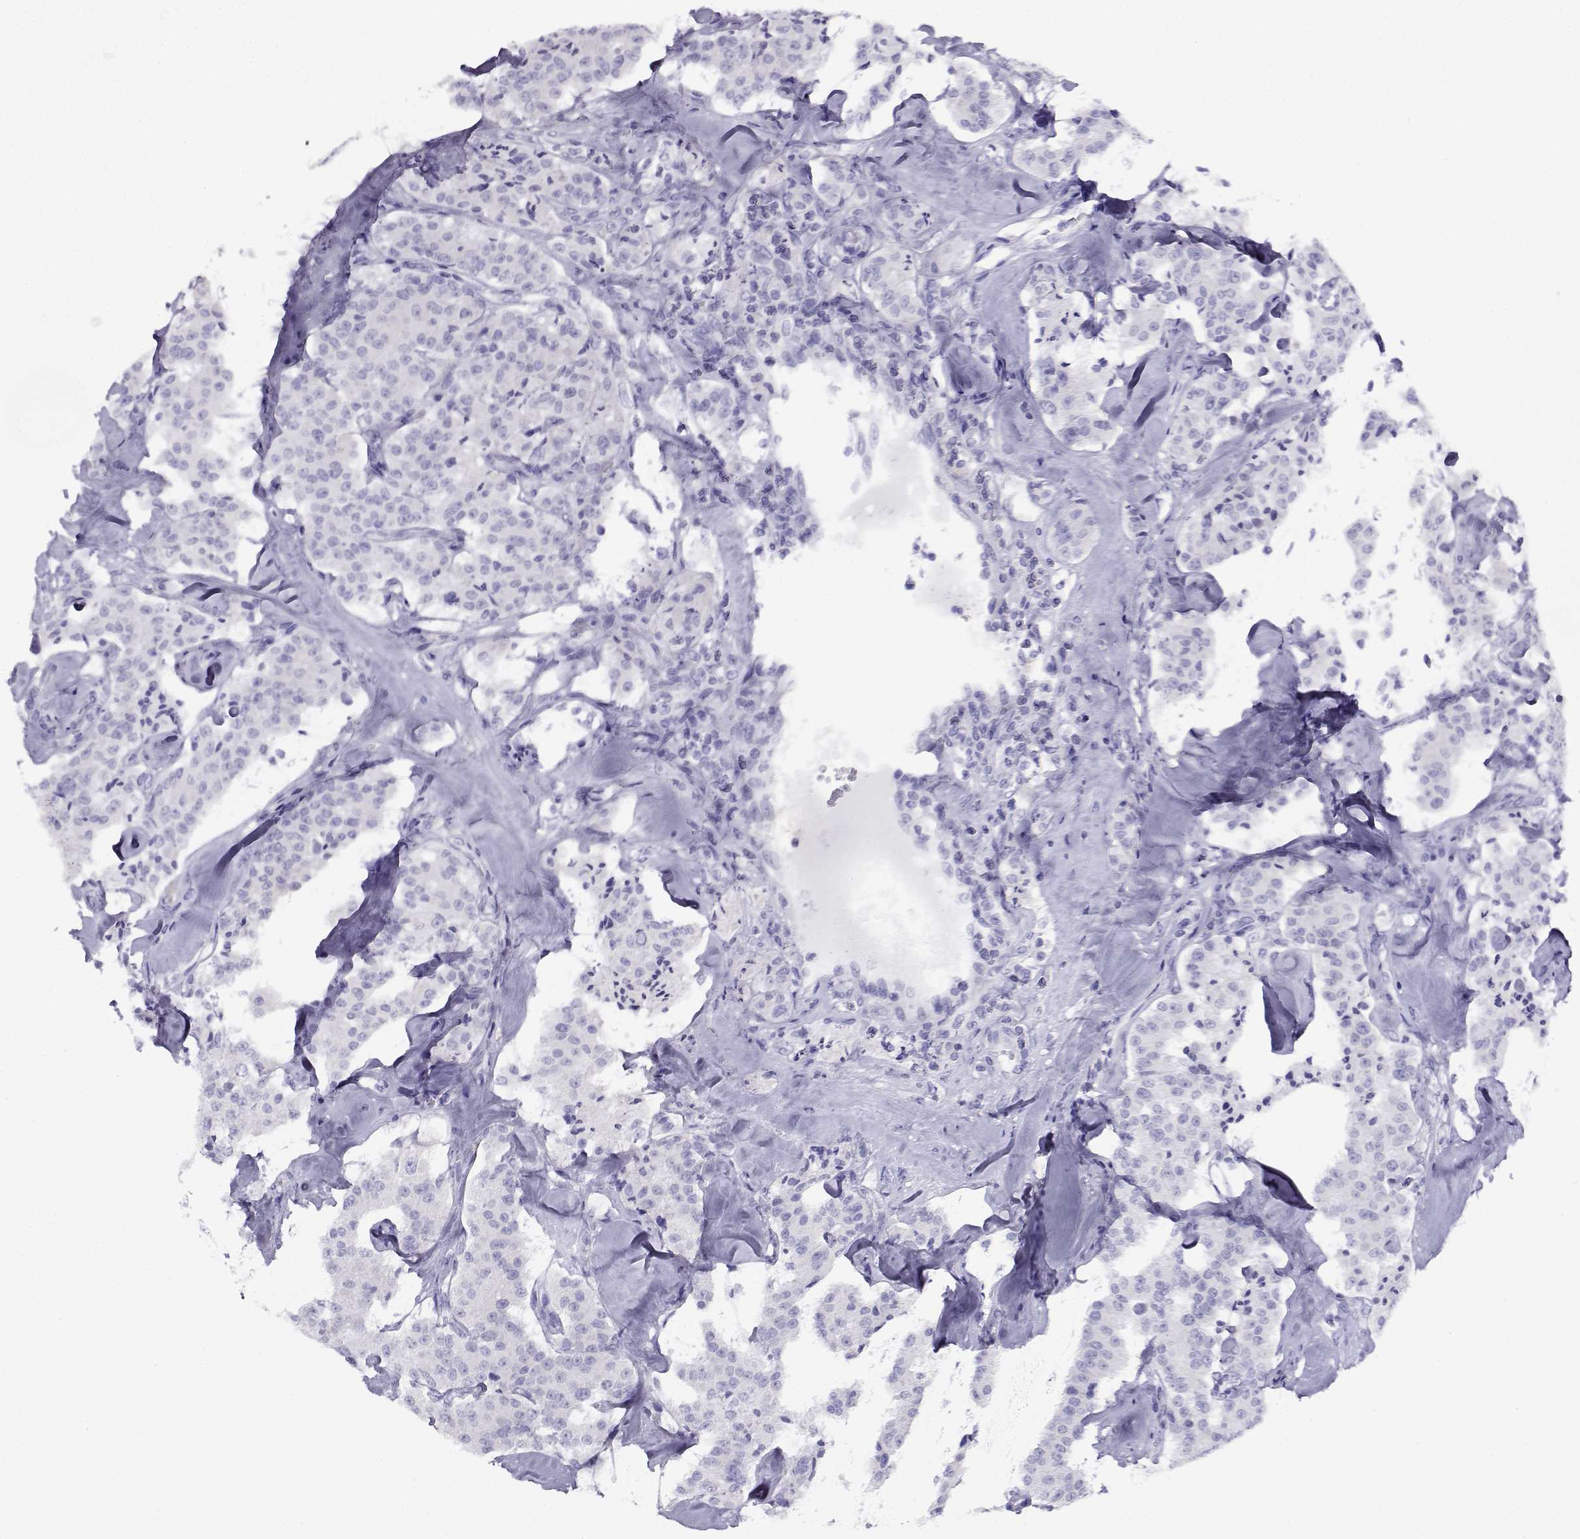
{"staining": {"intensity": "negative", "quantity": "none", "location": "none"}, "tissue": "carcinoid", "cell_type": "Tumor cells", "image_type": "cancer", "snomed": [{"axis": "morphology", "description": "Carcinoid, malignant, NOS"}, {"axis": "topography", "description": "Pancreas"}], "caption": "This is an IHC image of human carcinoid. There is no expression in tumor cells.", "gene": "CABS1", "patient": {"sex": "male", "age": 41}}